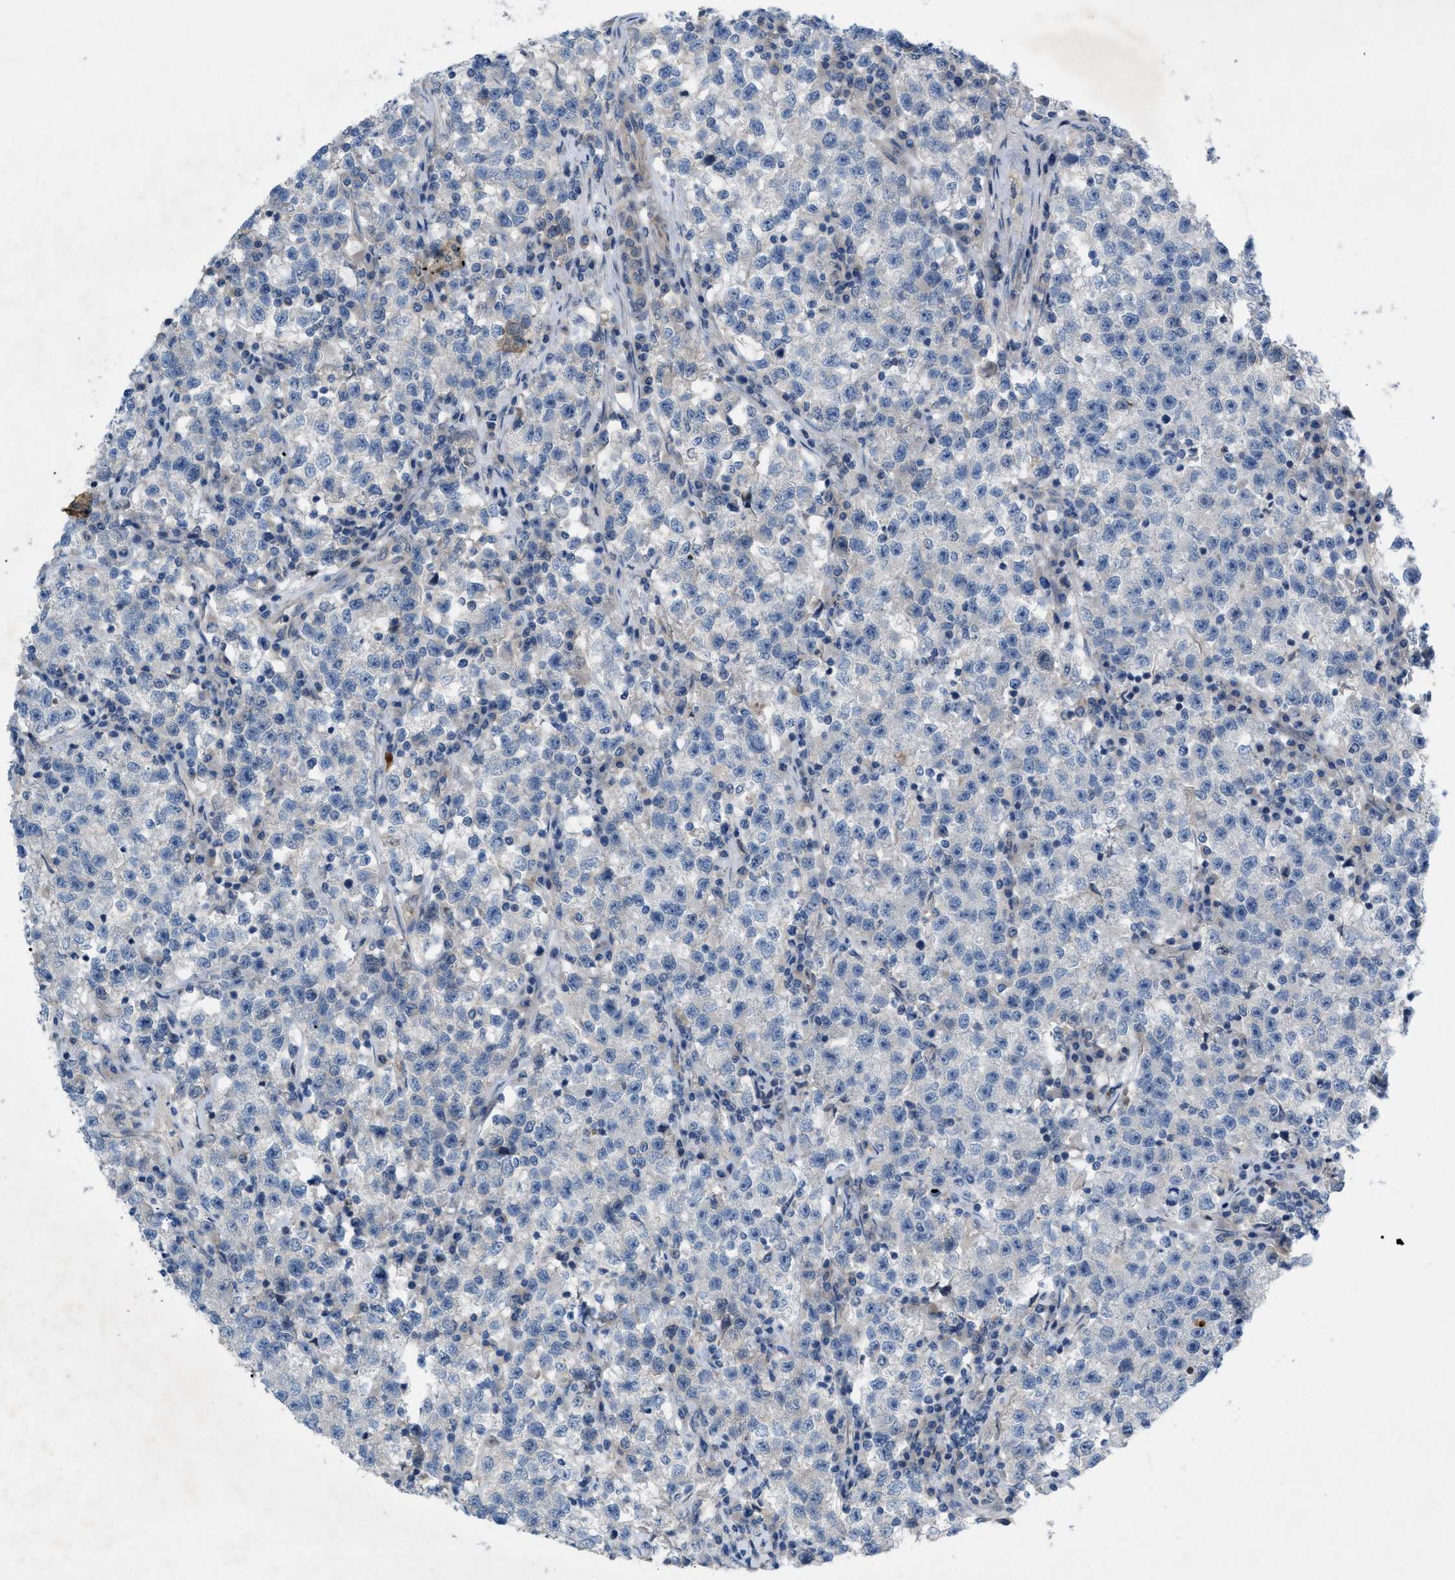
{"staining": {"intensity": "negative", "quantity": "none", "location": "none"}, "tissue": "testis cancer", "cell_type": "Tumor cells", "image_type": "cancer", "snomed": [{"axis": "morphology", "description": "Seminoma, NOS"}, {"axis": "topography", "description": "Testis"}], "caption": "Protein analysis of testis seminoma reveals no significant positivity in tumor cells.", "gene": "NDEL1", "patient": {"sex": "male", "age": 22}}